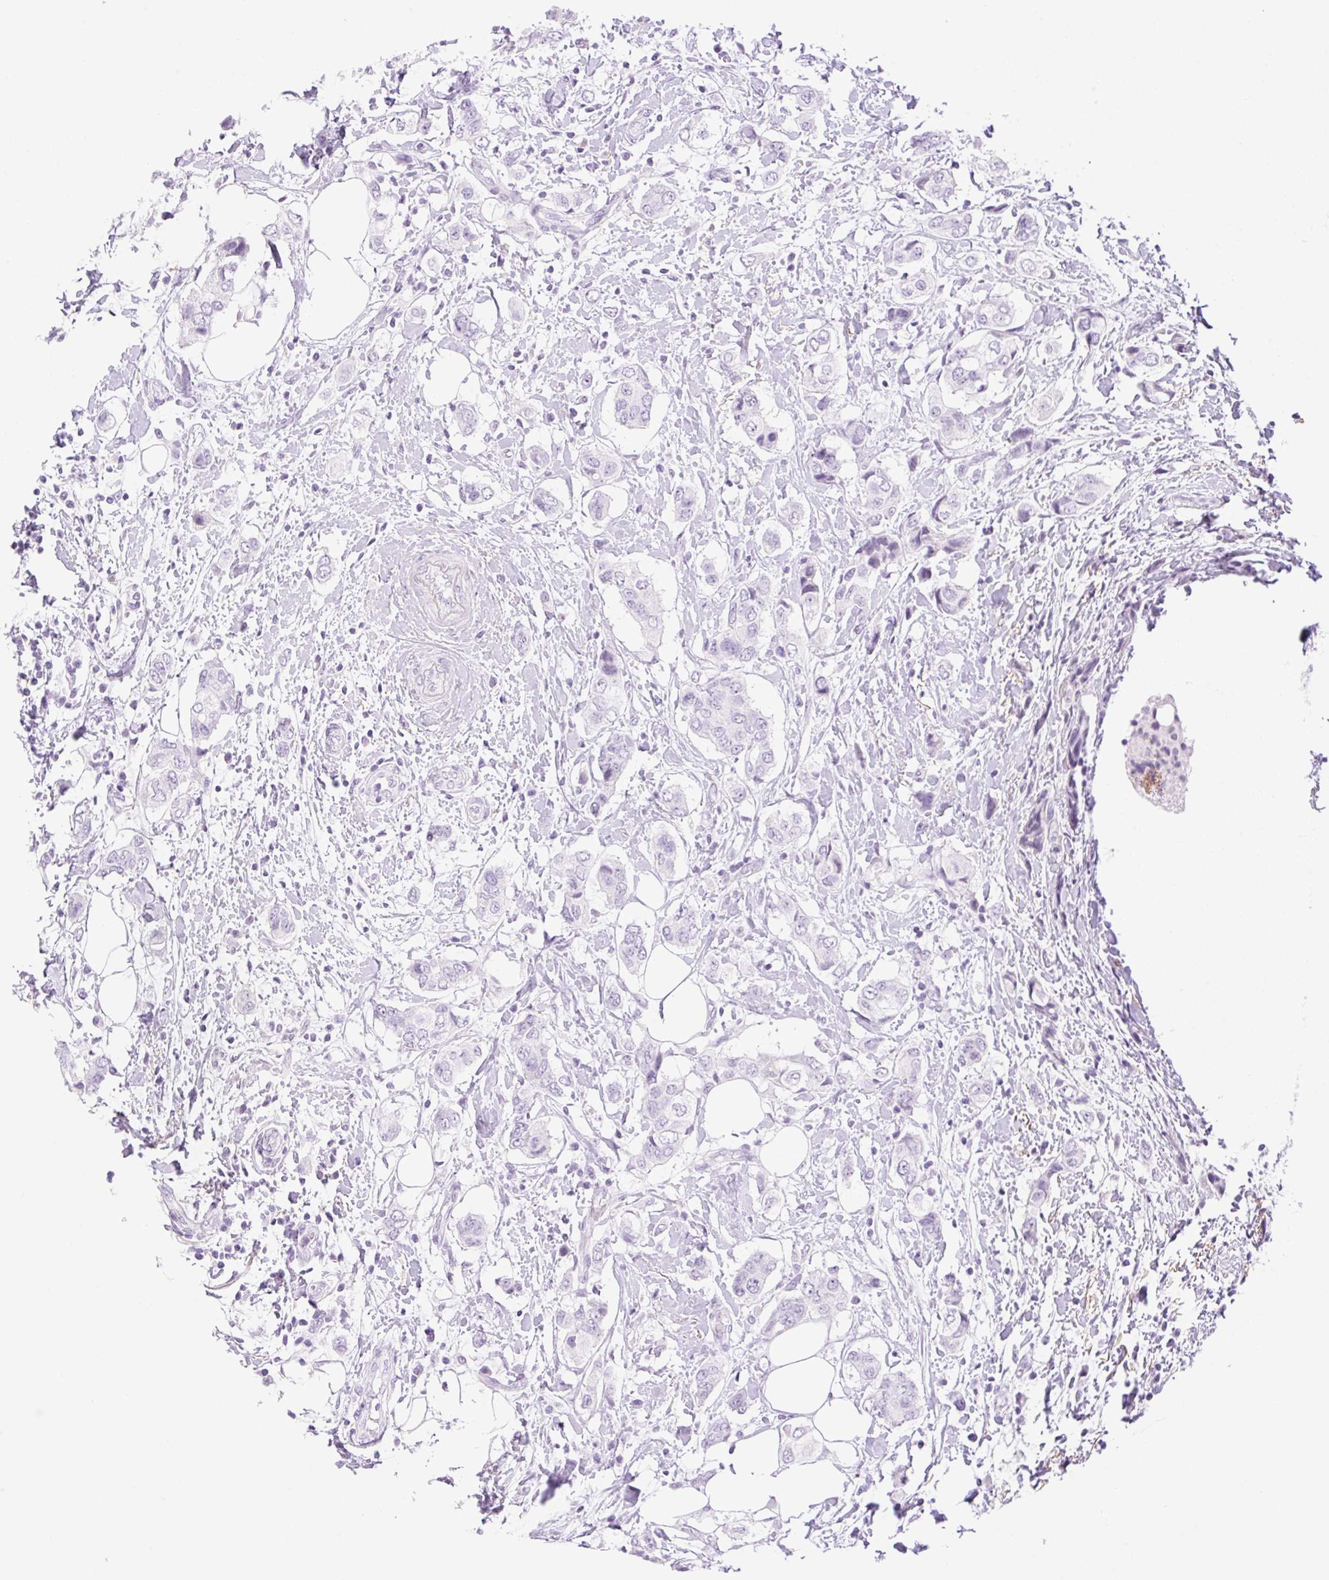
{"staining": {"intensity": "negative", "quantity": "none", "location": "none"}, "tissue": "breast cancer", "cell_type": "Tumor cells", "image_type": "cancer", "snomed": [{"axis": "morphology", "description": "Lobular carcinoma"}, {"axis": "topography", "description": "Breast"}], "caption": "DAB immunohistochemical staining of breast cancer exhibits no significant expression in tumor cells.", "gene": "SP140L", "patient": {"sex": "female", "age": 51}}